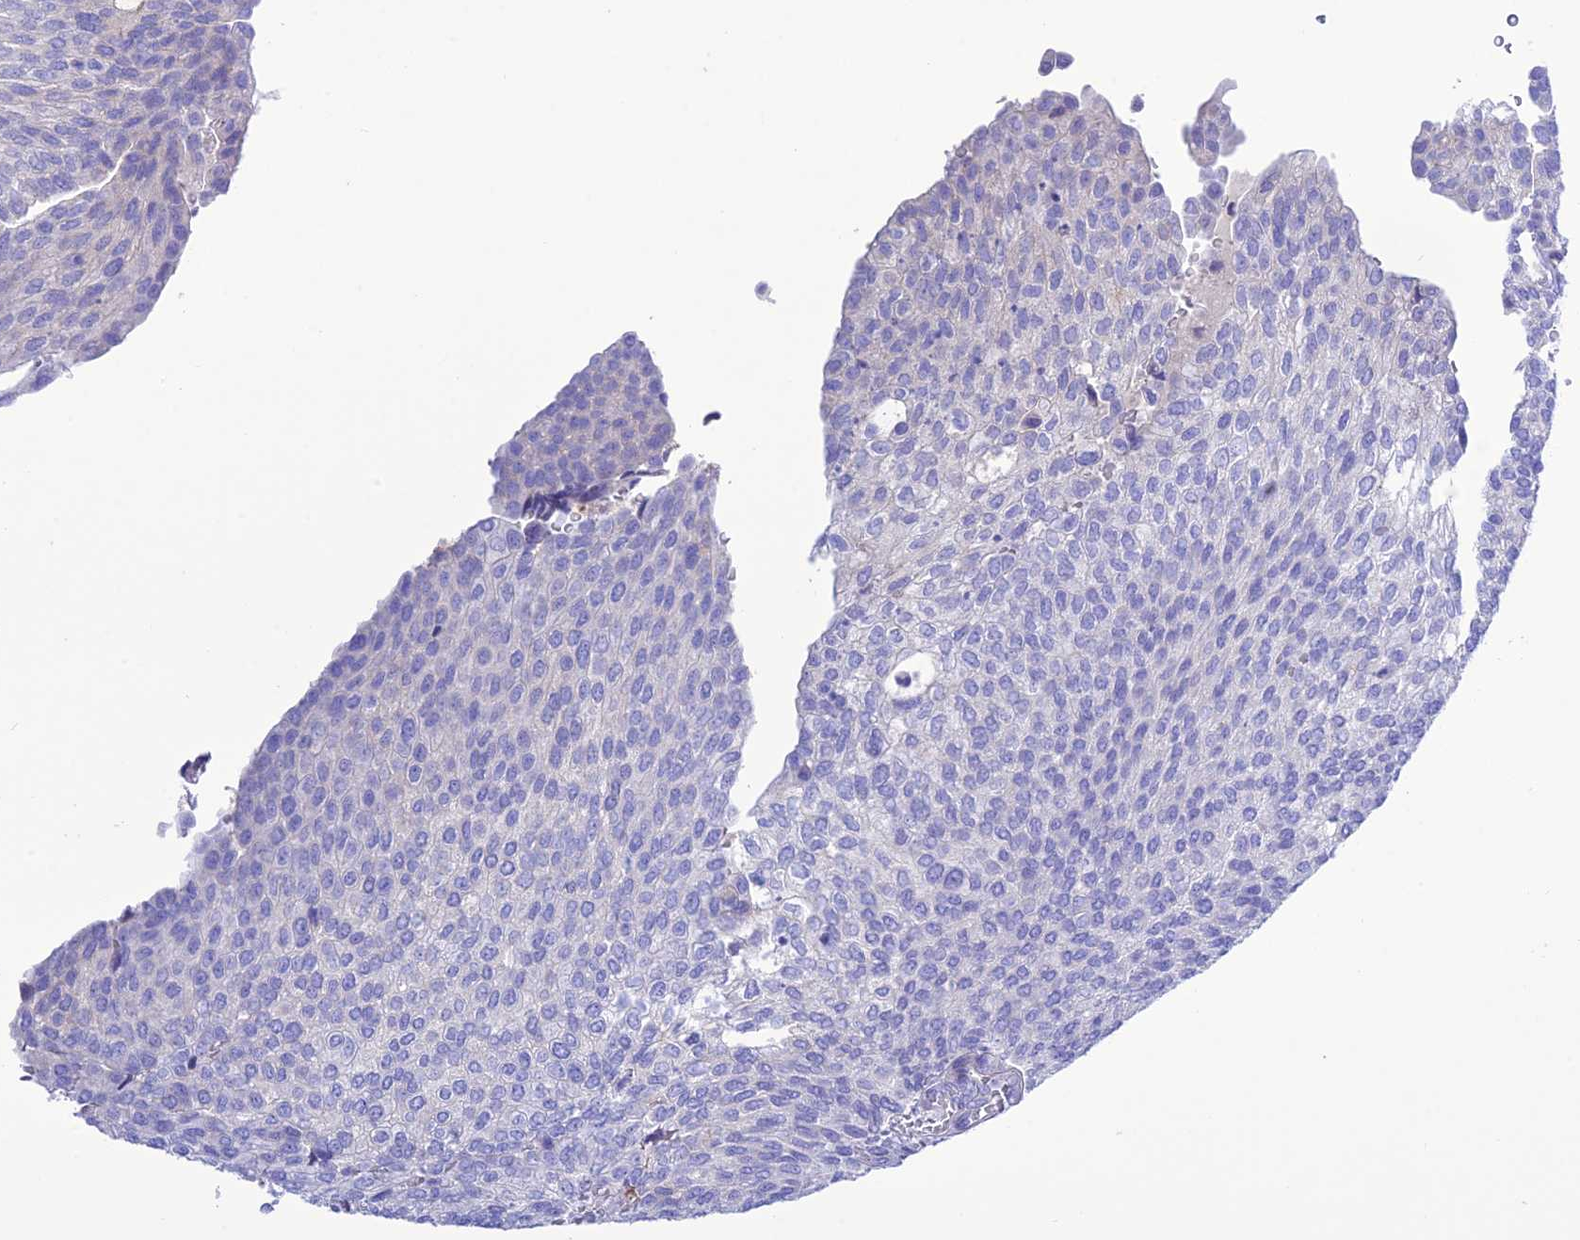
{"staining": {"intensity": "negative", "quantity": "none", "location": "none"}, "tissue": "urothelial cancer", "cell_type": "Tumor cells", "image_type": "cancer", "snomed": [{"axis": "morphology", "description": "Urothelial carcinoma, Low grade"}, {"axis": "topography", "description": "Urinary bladder"}], "caption": "The immunohistochemistry (IHC) micrograph has no significant staining in tumor cells of low-grade urothelial carcinoma tissue.", "gene": "FRA10AC1", "patient": {"sex": "female", "age": 79}}